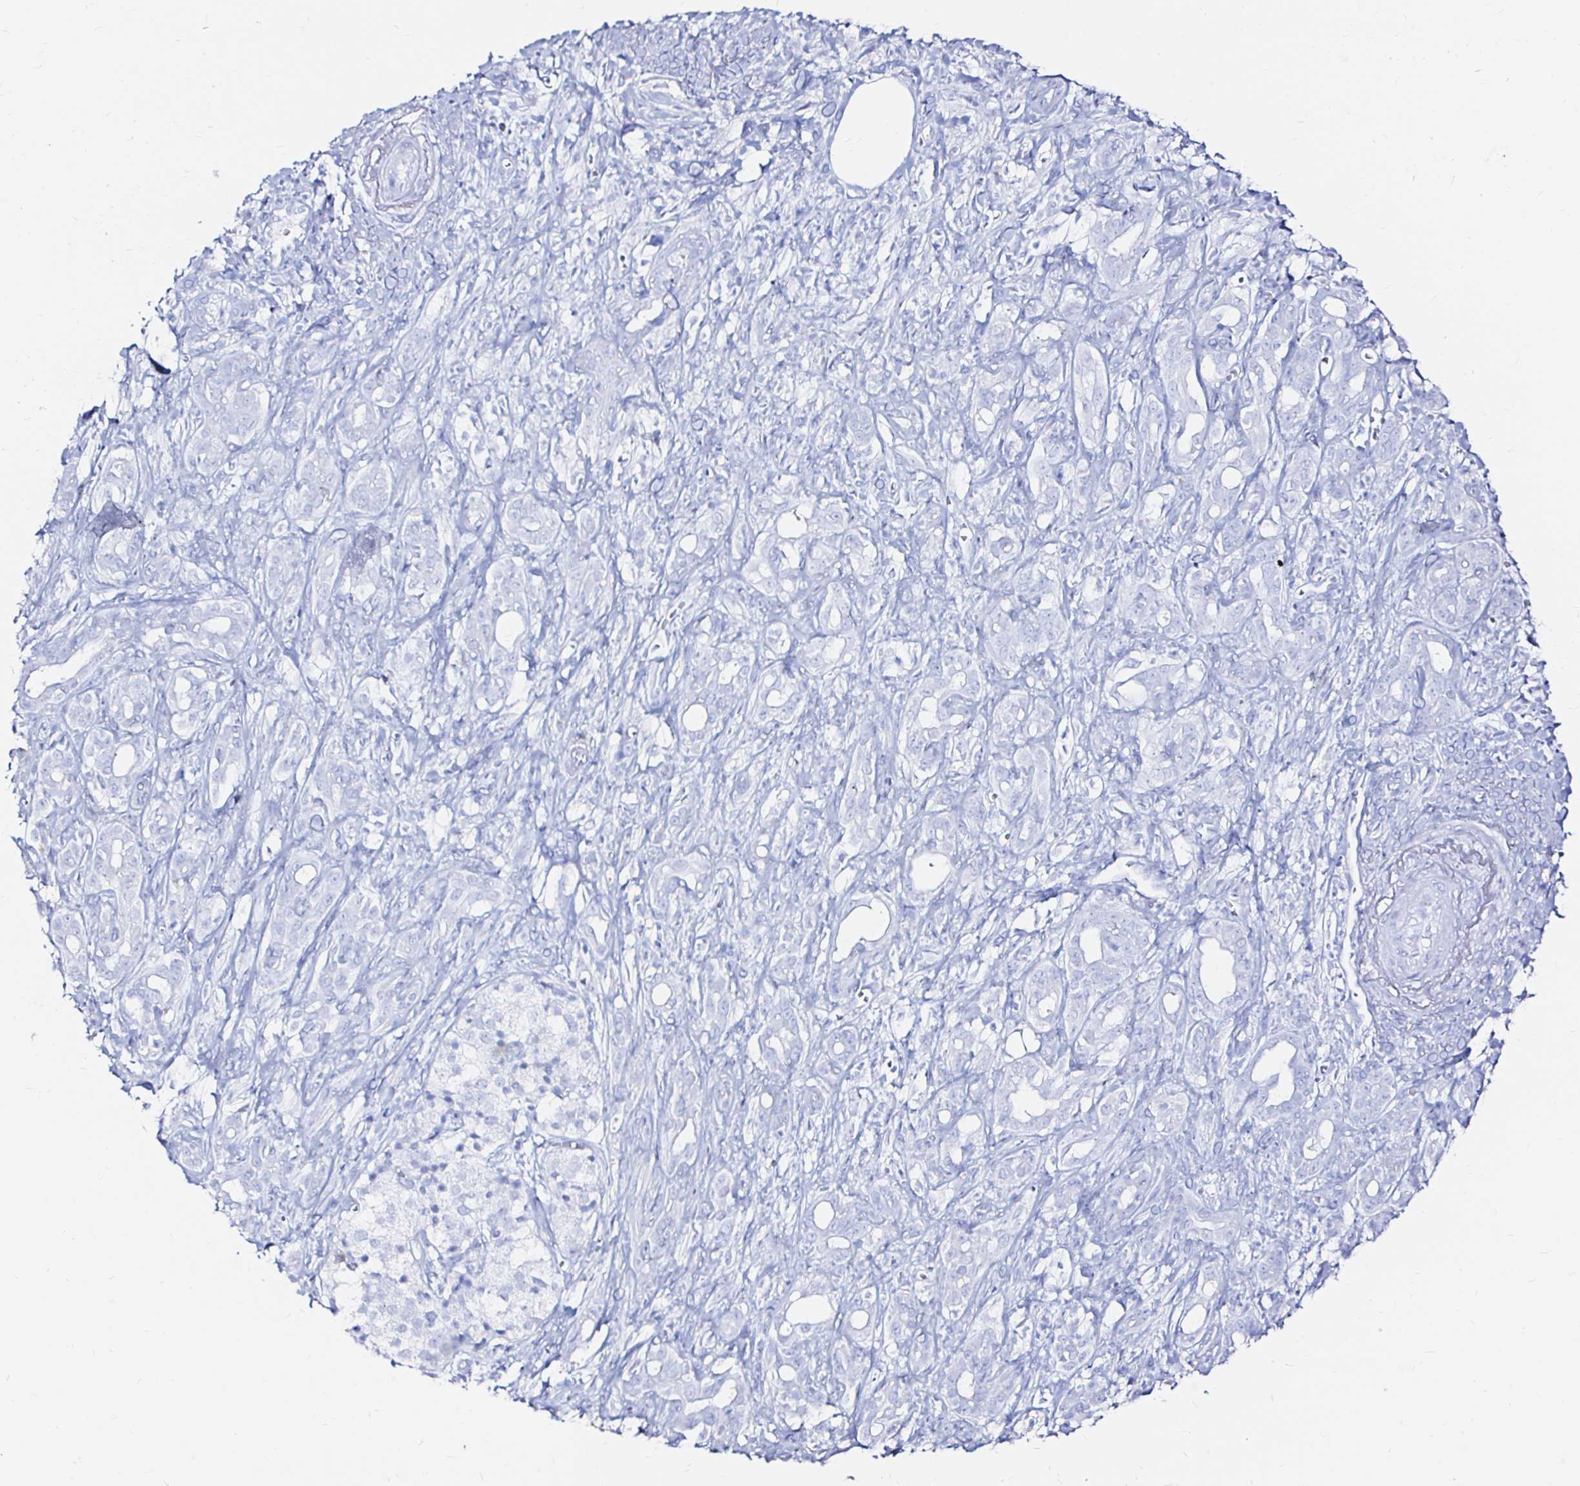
{"staining": {"intensity": "negative", "quantity": "none", "location": "none"}, "tissue": "pancreatic cancer", "cell_type": "Tumor cells", "image_type": "cancer", "snomed": [{"axis": "morphology", "description": "Adenocarcinoma, NOS"}, {"axis": "topography", "description": "Pancreas"}], "caption": "Tumor cells are negative for protein expression in human pancreatic cancer (adenocarcinoma). Brightfield microscopy of immunohistochemistry (IHC) stained with DAB (3,3'-diaminobenzidine) (brown) and hematoxylin (blue), captured at high magnification.", "gene": "ZNF432", "patient": {"sex": "male", "age": 61}}